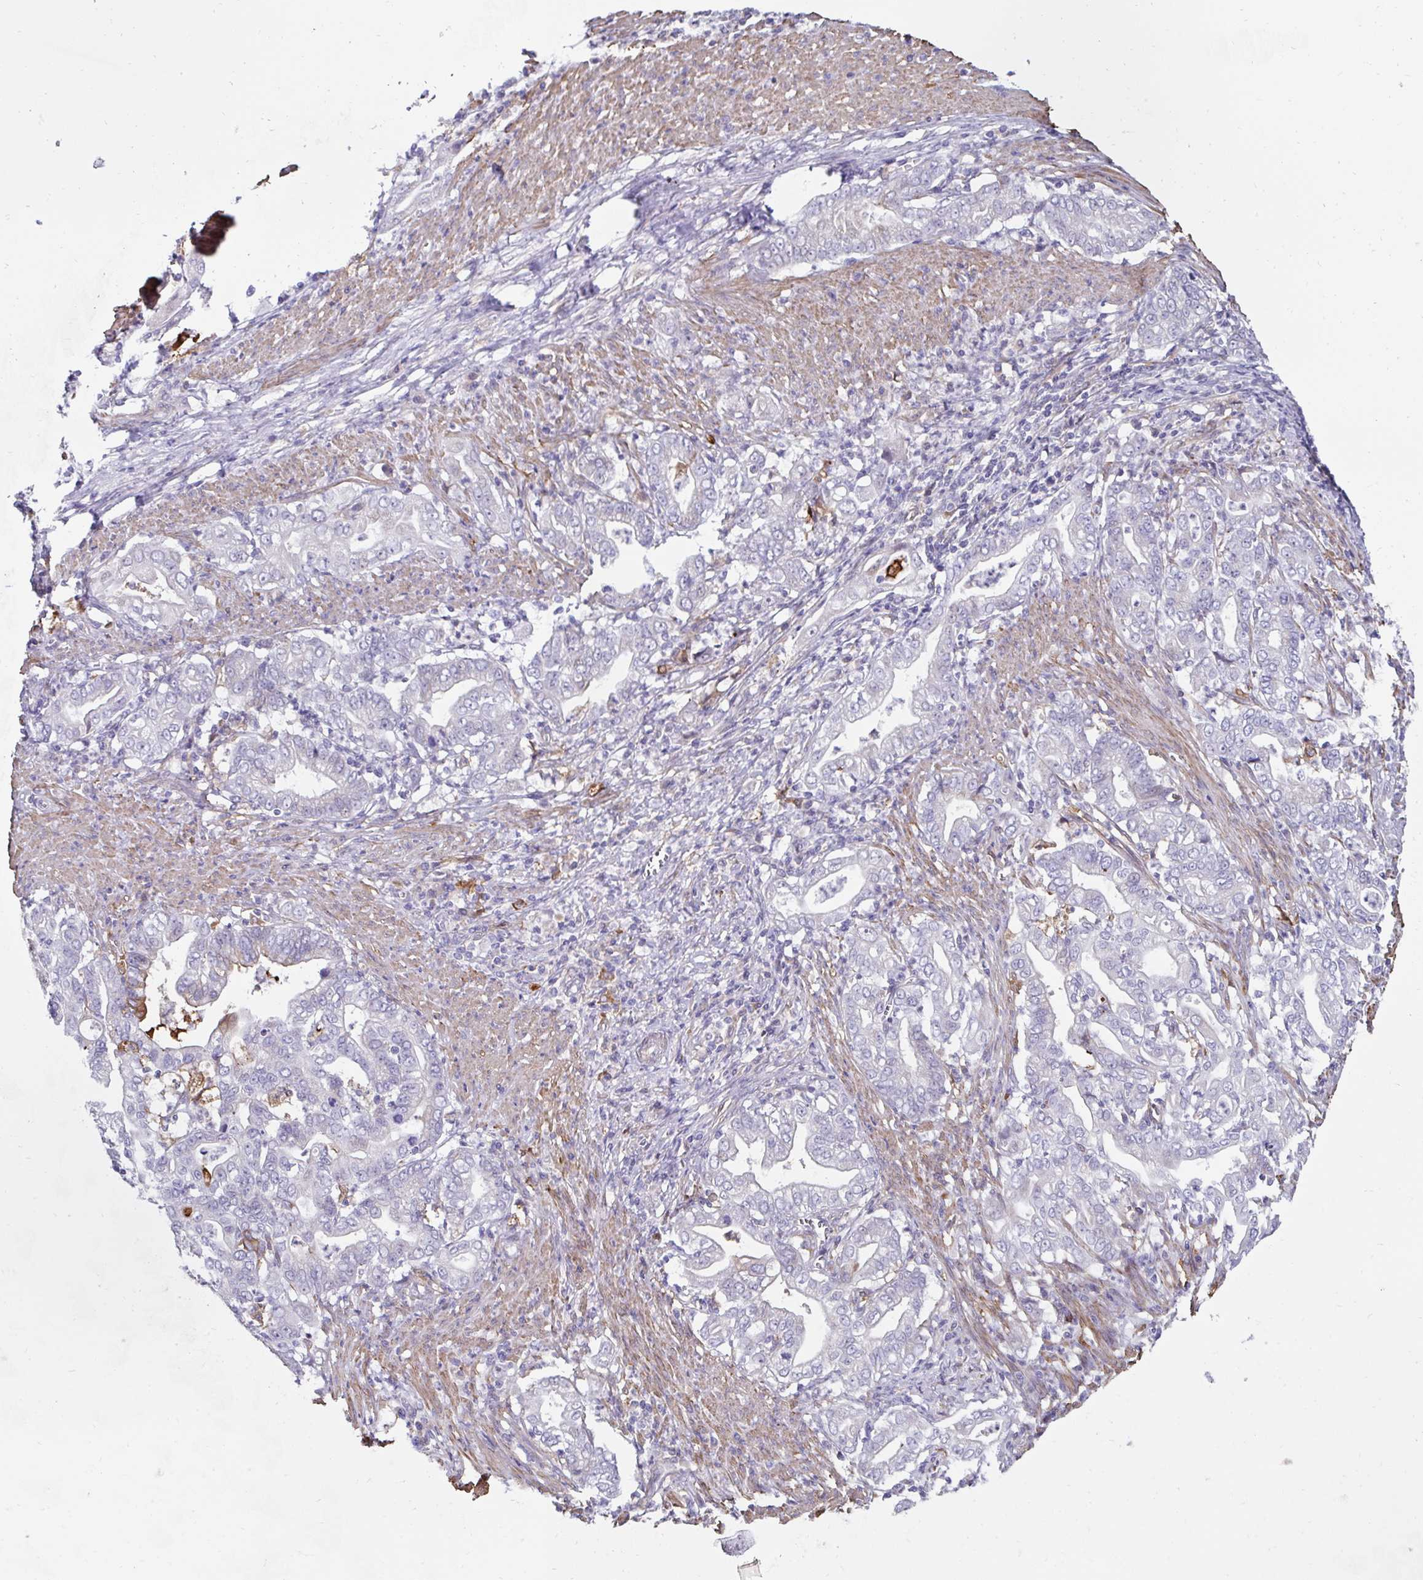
{"staining": {"intensity": "negative", "quantity": "none", "location": "none"}, "tissue": "stomach cancer", "cell_type": "Tumor cells", "image_type": "cancer", "snomed": [{"axis": "morphology", "description": "Adenocarcinoma, NOS"}, {"axis": "topography", "description": "Stomach, upper"}], "caption": "The photomicrograph reveals no staining of tumor cells in stomach adenocarcinoma. The staining was performed using DAB to visualize the protein expression in brown, while the nuclei were stained in blue with hematoxylin (Magnification: 20x).", "gene": "FBXL13", "patient": {"sex": "female", "age": 79}}